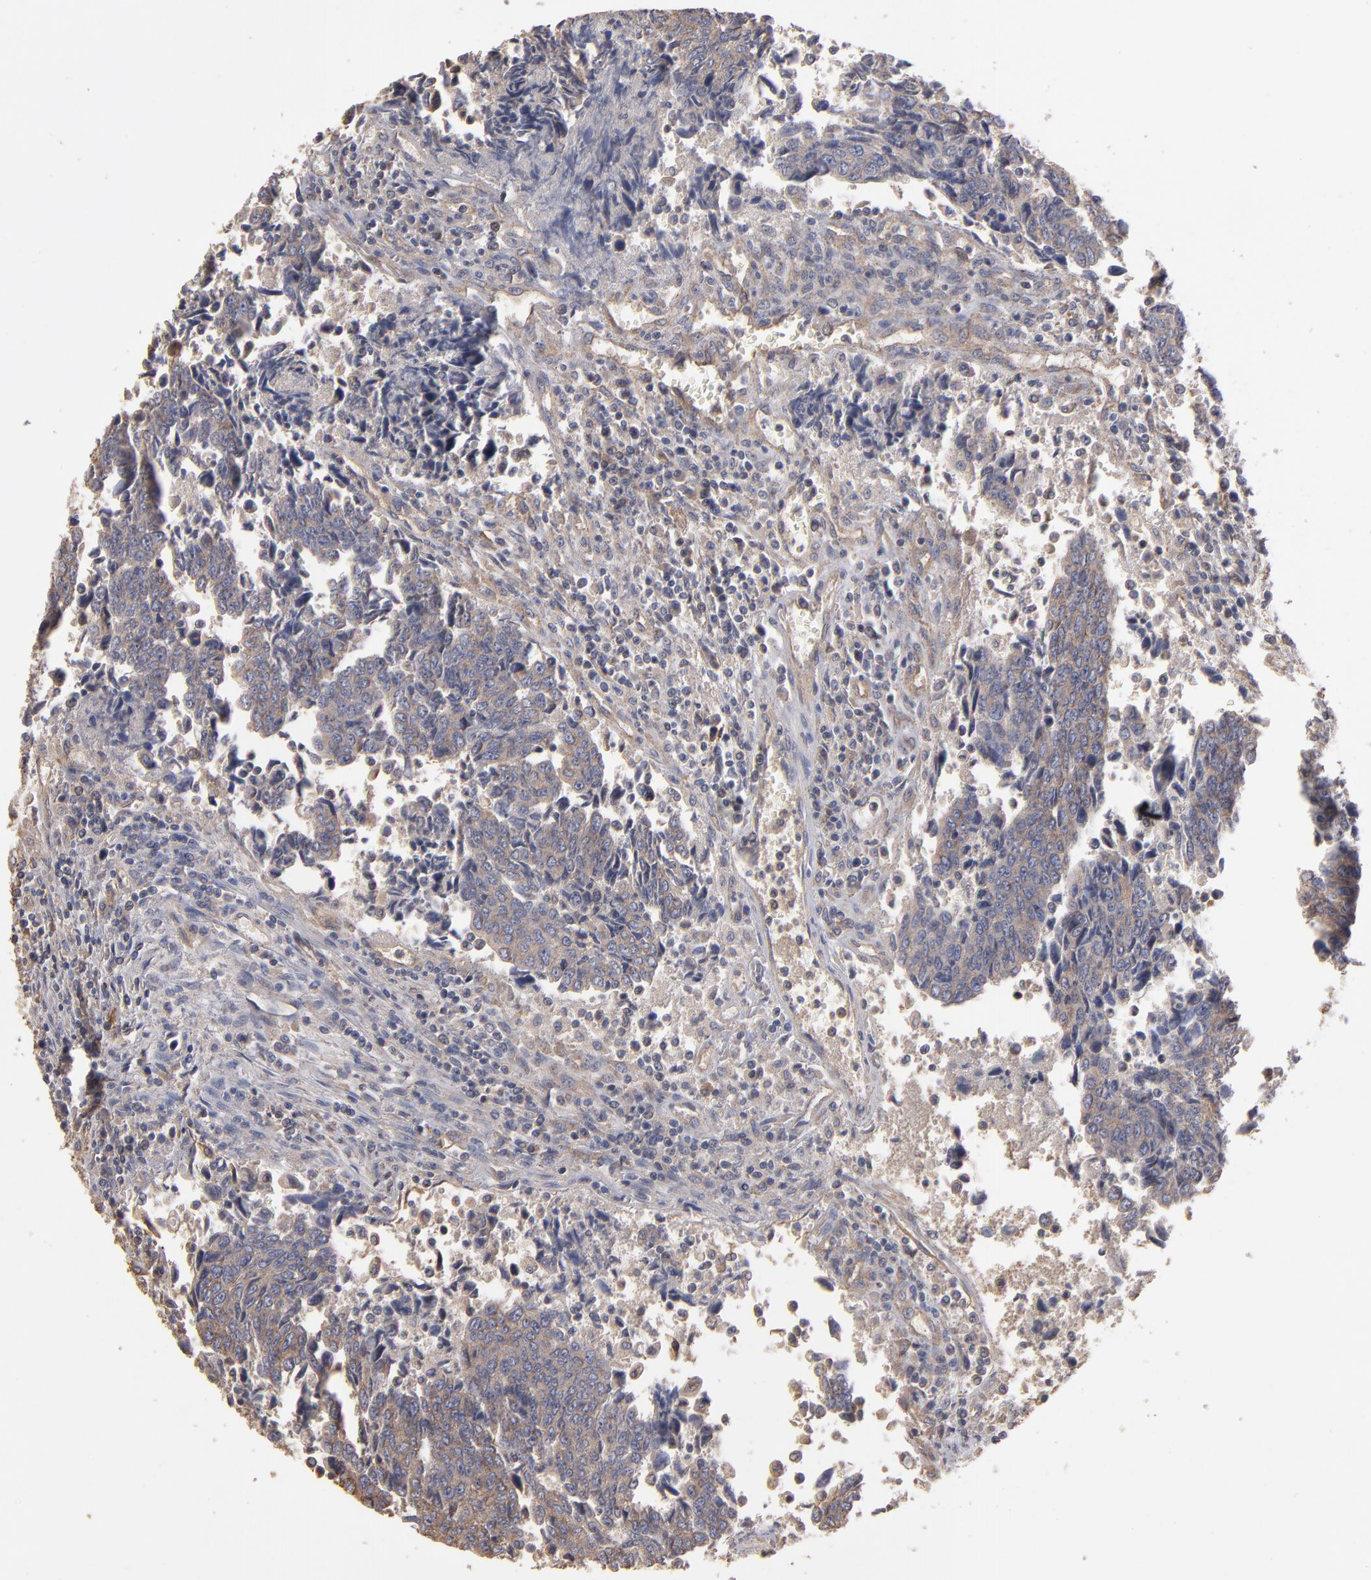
{"staining": {"intensity": "moderate", "quantity": ">75%", "location": "cytoplasmic/membranous"}, "tissue": "urothelial cancer", "cell_type": "Tumor cells", "image_type": "cancer", "snomed": [{"axis": "morphology", "description": "Urothelial carcinoma, High grade"}, {"axis": "topography", "description": "Urinary bladder"}], "caption": "An immunohistochemistry (IHC) image of tumor tissue is shown. Protein staining in brown highlights moderate cytoplasmic/membranous positivity in urothelial cancer within tumor cells.", "gene": "DMD", "patient": {"sex": "male", "age": 86}}